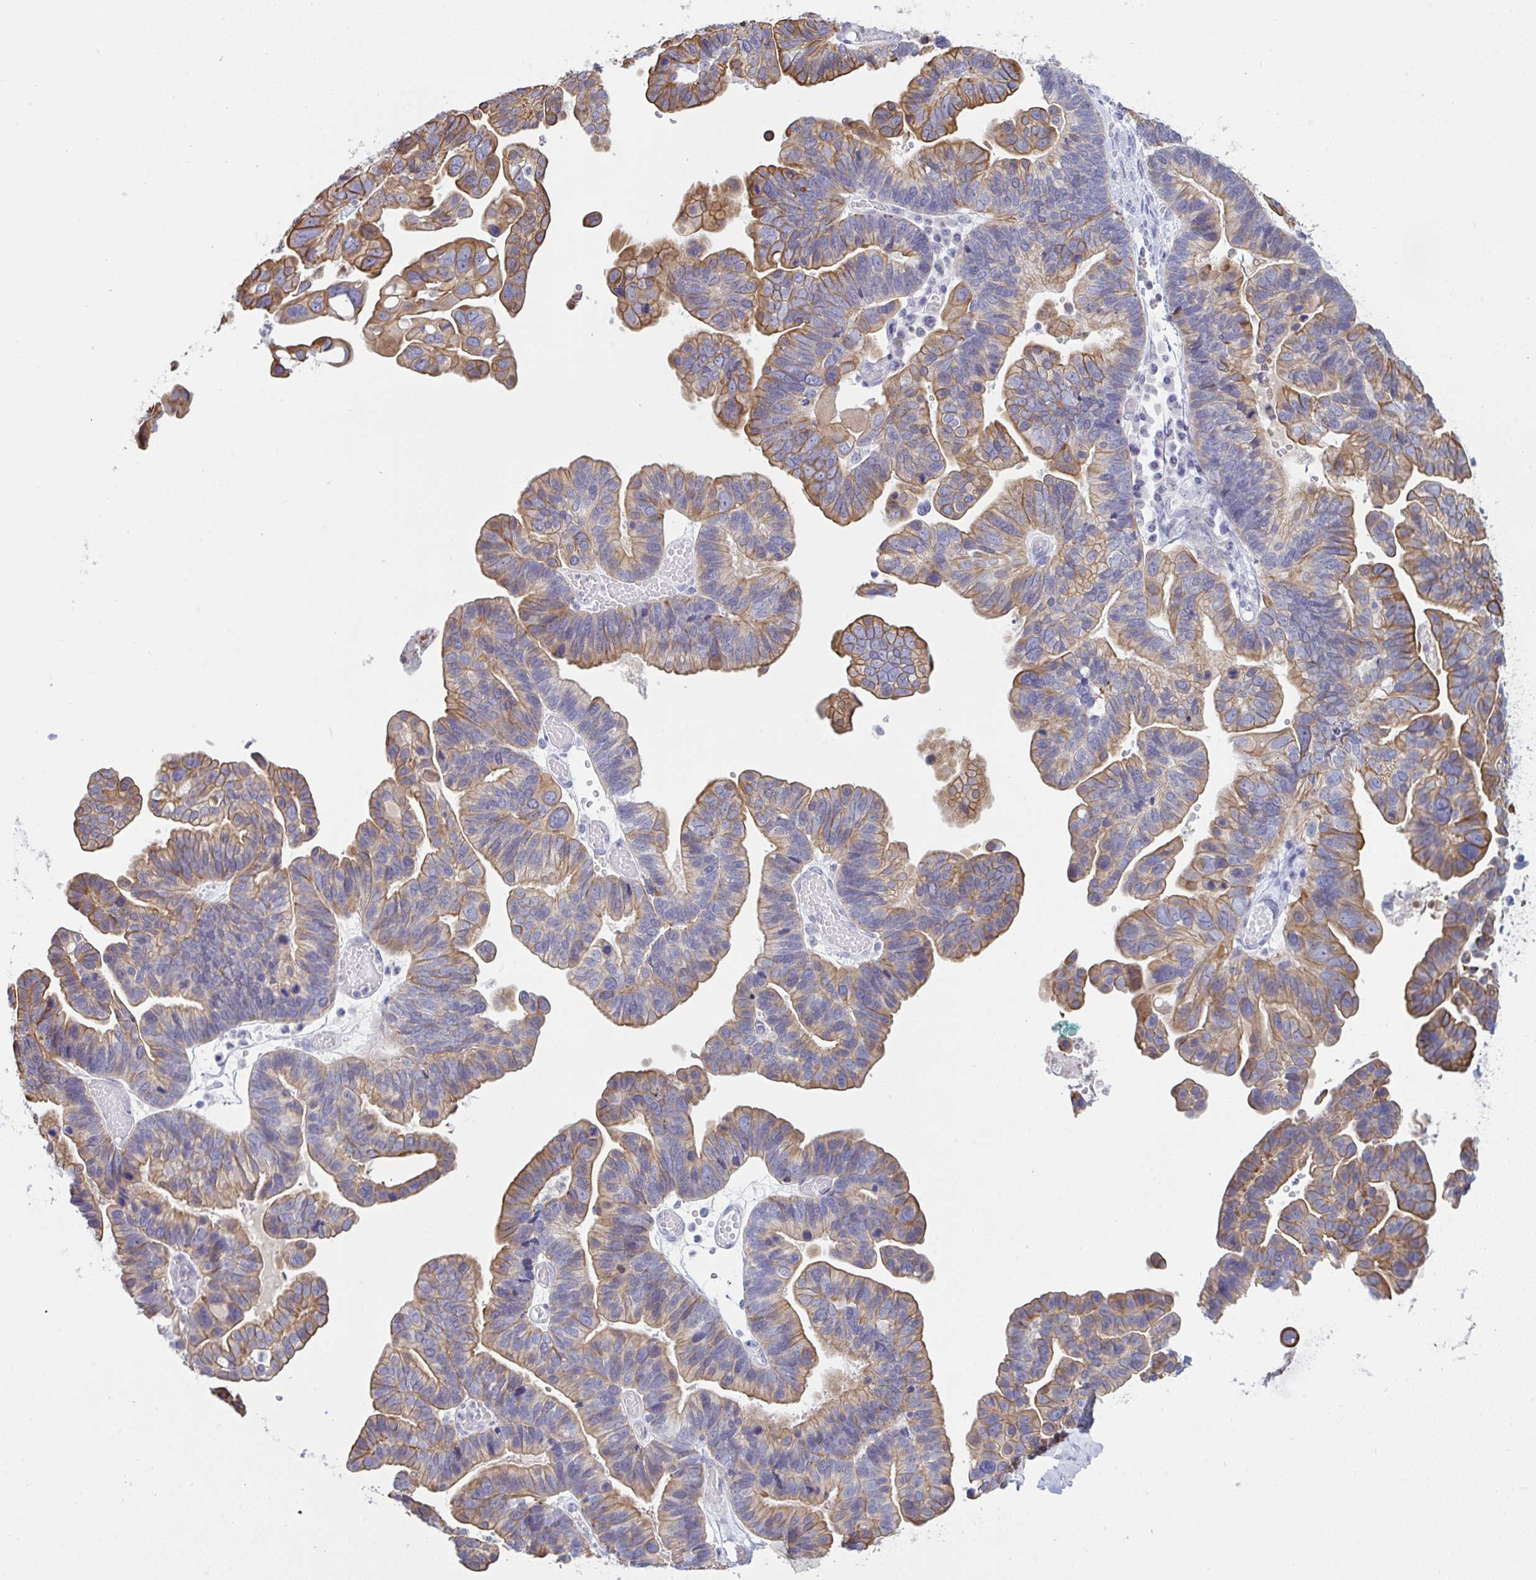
{"staining": {"intensity": "moderate", "quantity": ">75%", "location": "cytoplasmic/membranous"}, "tissue": "ovarian cancer", "cell_type": "Tumor cells", "image_type": "cancer", "snomed": [{"axis": "morphology", "description": "Cystadenocarcinoma, serous, NOS"}, {"axis": "topography", "description": "Ovary"}], "caption": "Moderate cytoplasmic/membranous protein positivity is identified in approximately >75% of tumor cells in ovarian cancer (serous cystadenocarcinoma). Immunohistochemistry stains the protein of interest in brown and the nuclei are stained blue.", "gene": "TENT5D", "patient": {"sex": "female", "age": 56}}